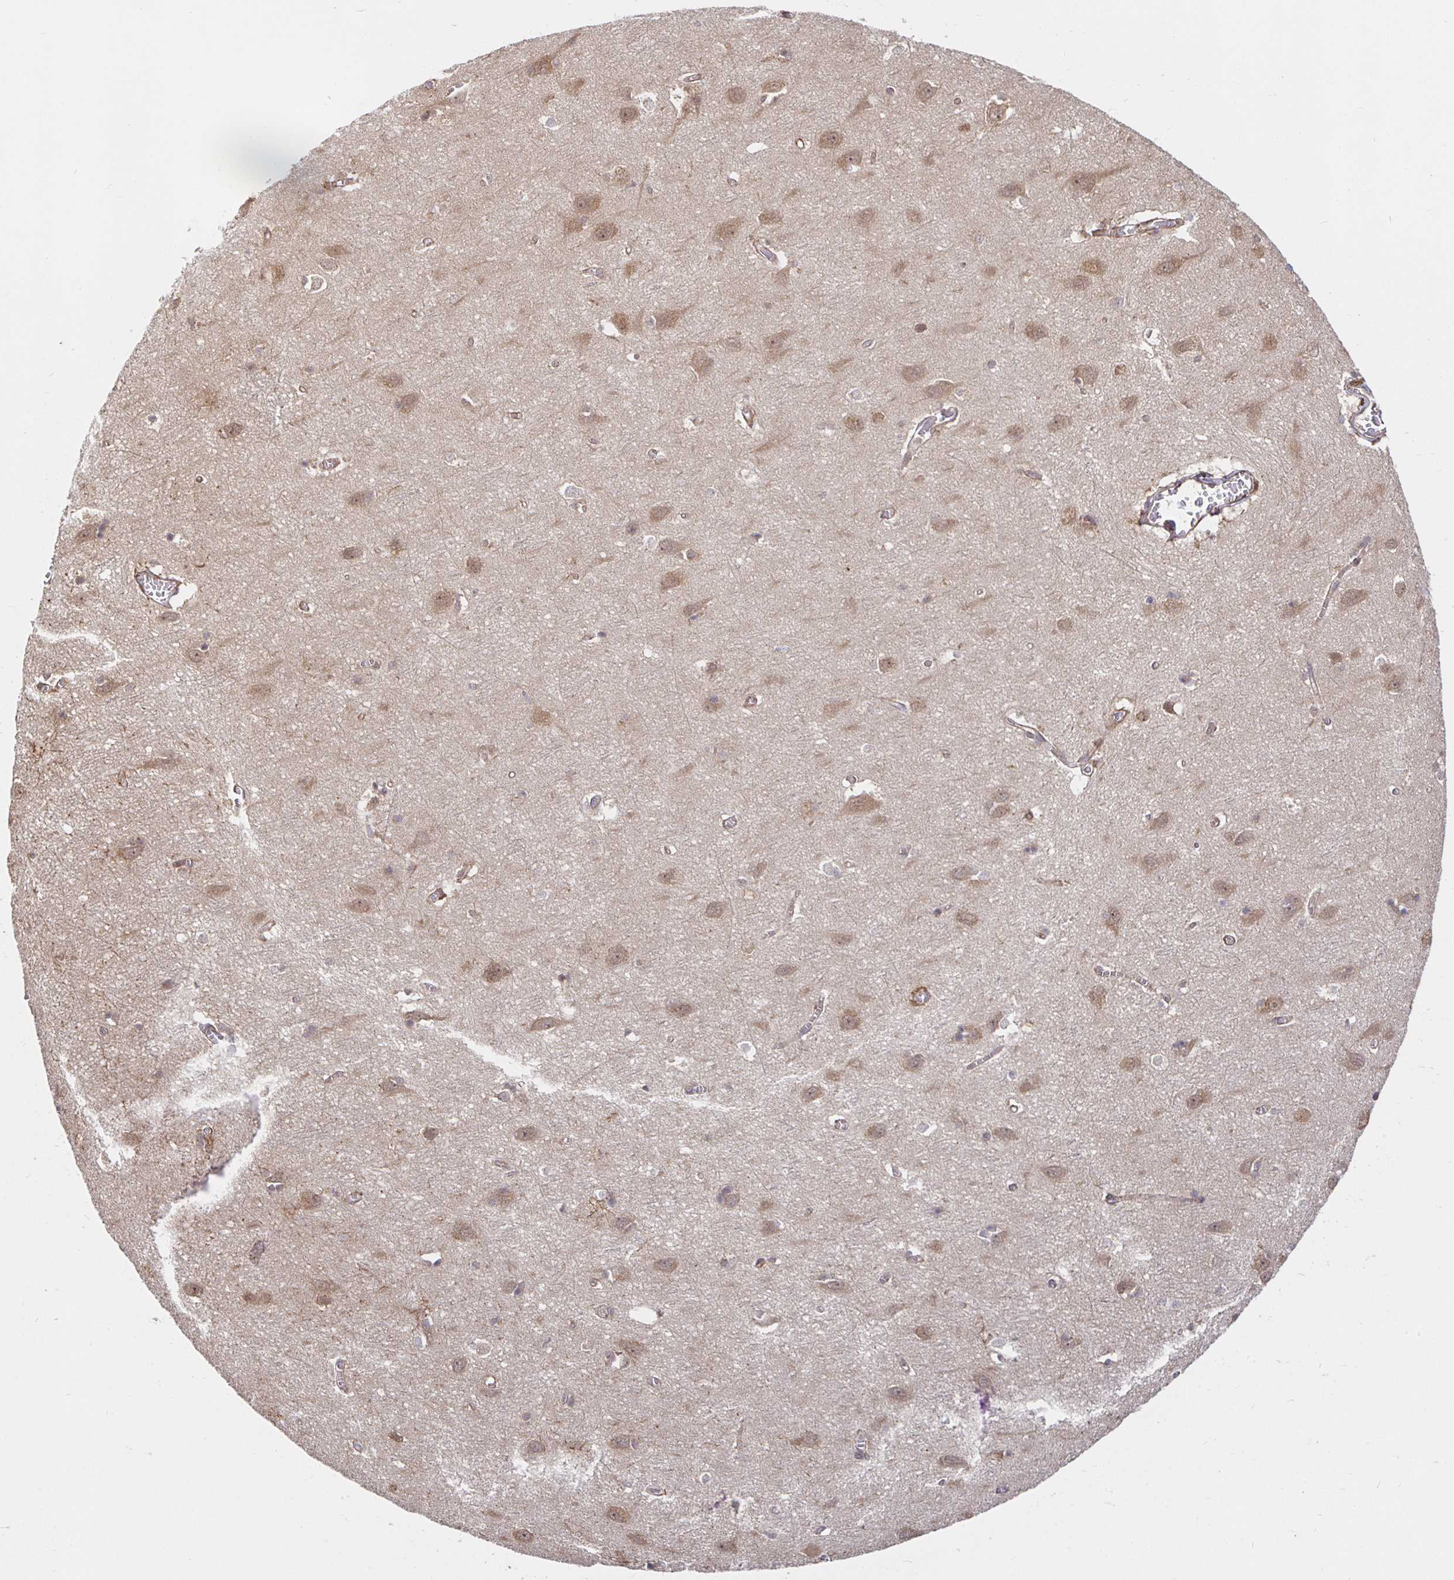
{"staining": {"intensity": "moderate", "quantity": "25%-75%", "location": "cytoplasmic/membranous"}, "tissue": "cerebral cortex", "cell_type": "Endothelial cells", "image_type": "normal", "snomed": [{"axis": "morphology", "description": "Normal tissue, NOS"}, {"axis": "topography", "description": "Cerebral cortex"}], "caption": "Protein expression analysis of normal human cerebral cortex reveals moderate cytoplasmic/membranous staining in approximately 25%-75% of endothelial cells.", "gene": "STRAP", "patient": {"sex": "male", "age": 70}}